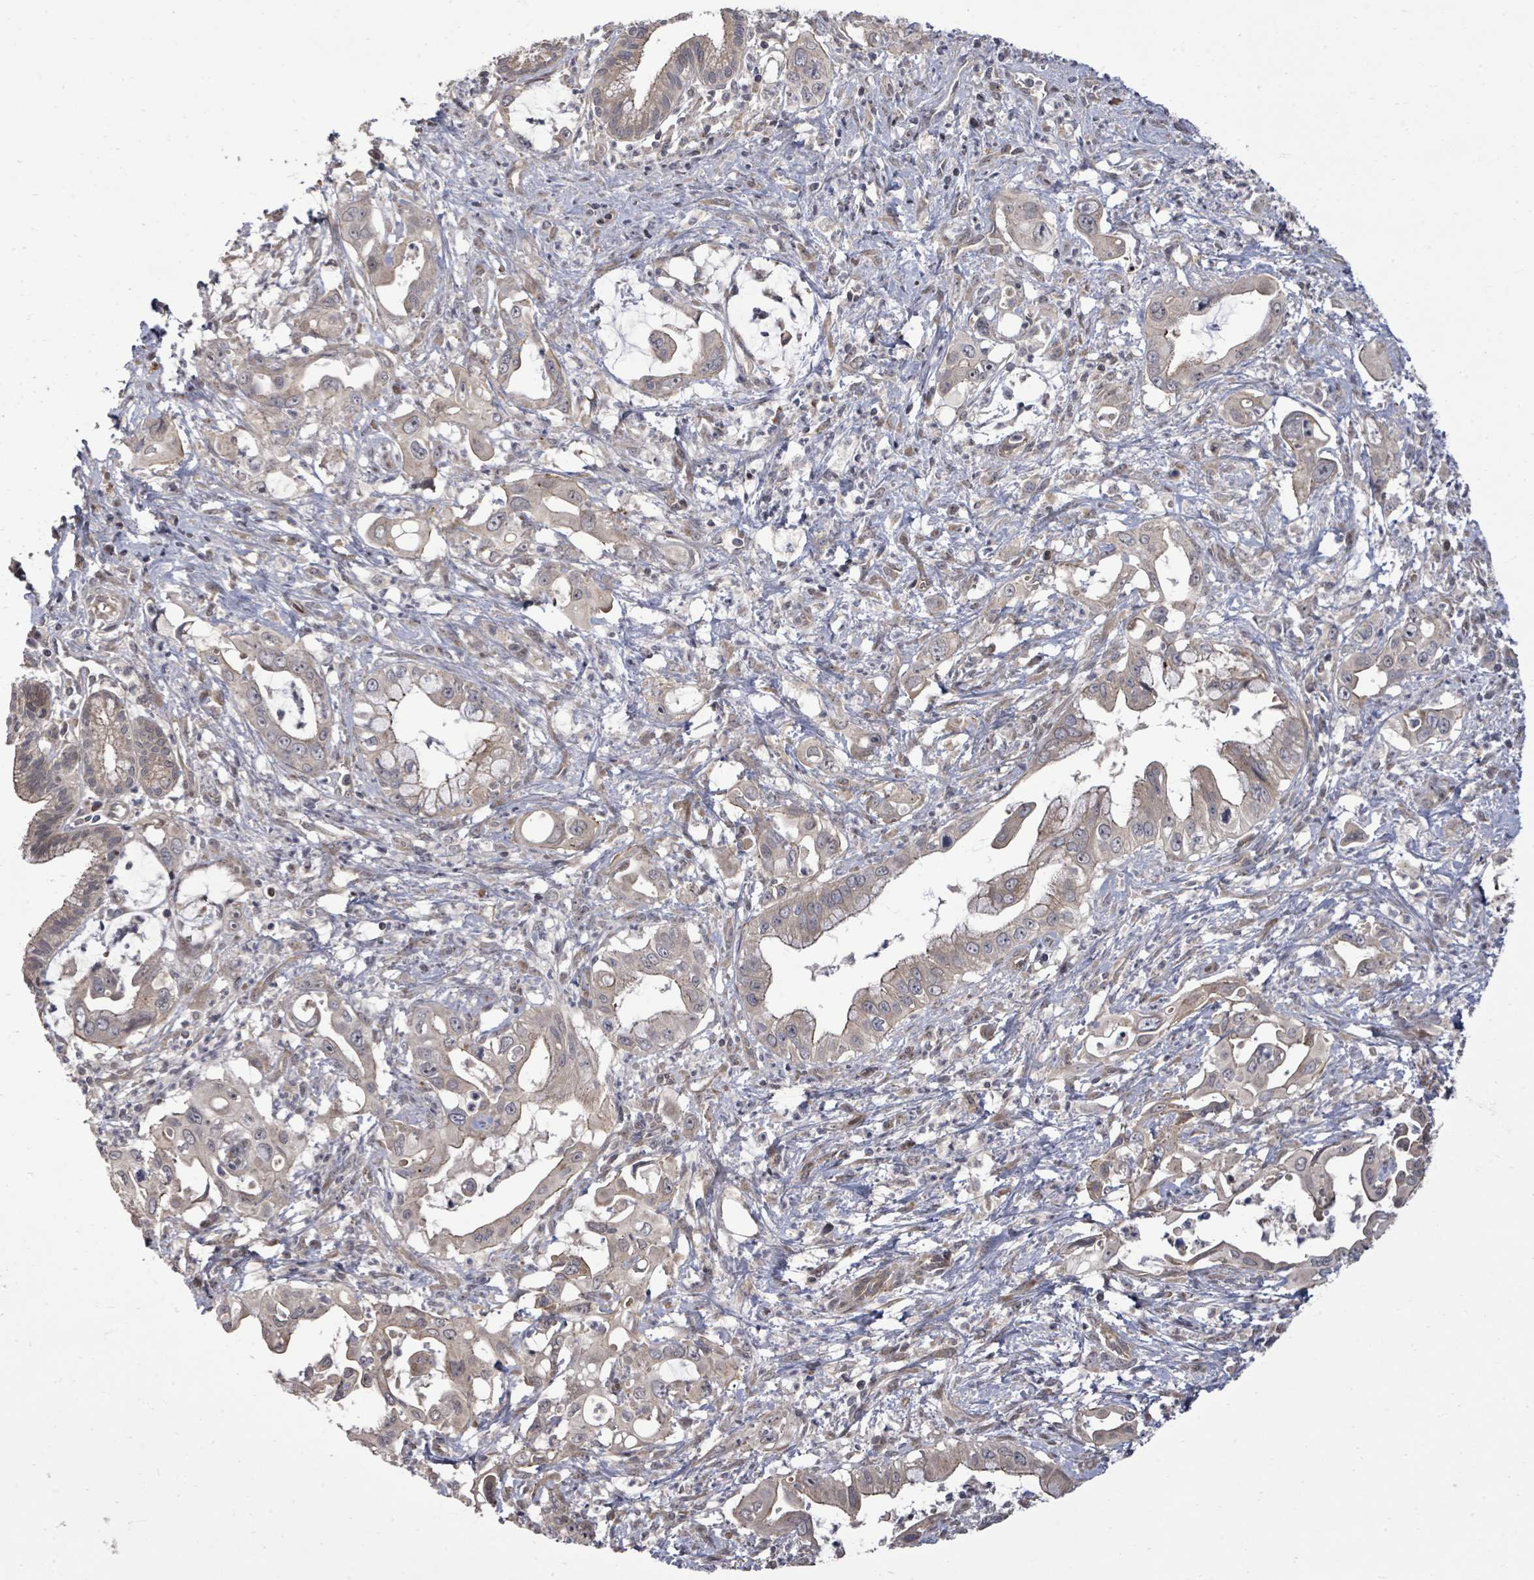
{"staining": {"intensity": "weak", "quantity": "25%-75%", "location": "cytoplasmic/membranous"}, "tissue": "pancreatic cancer", "cell_type": "Tumor cells", "image_type": "cancer", "snomed": [{"axis": "morphology", "description": "Adenocarcinoma, NOS"}, {"axis": "topography", "description": "Pancreas"}], "caption": "This micrograph shows pancreatic cancer (adenocarcinoma) stained with IHC to label a protein in brown. The cytoplasmic/membranous of tumor cells show weak positivity for the protein. Nuclei are counter-stained blue.", "gene": "KRTAP27-1", "patient": {"sex": "male", "age": 61}}